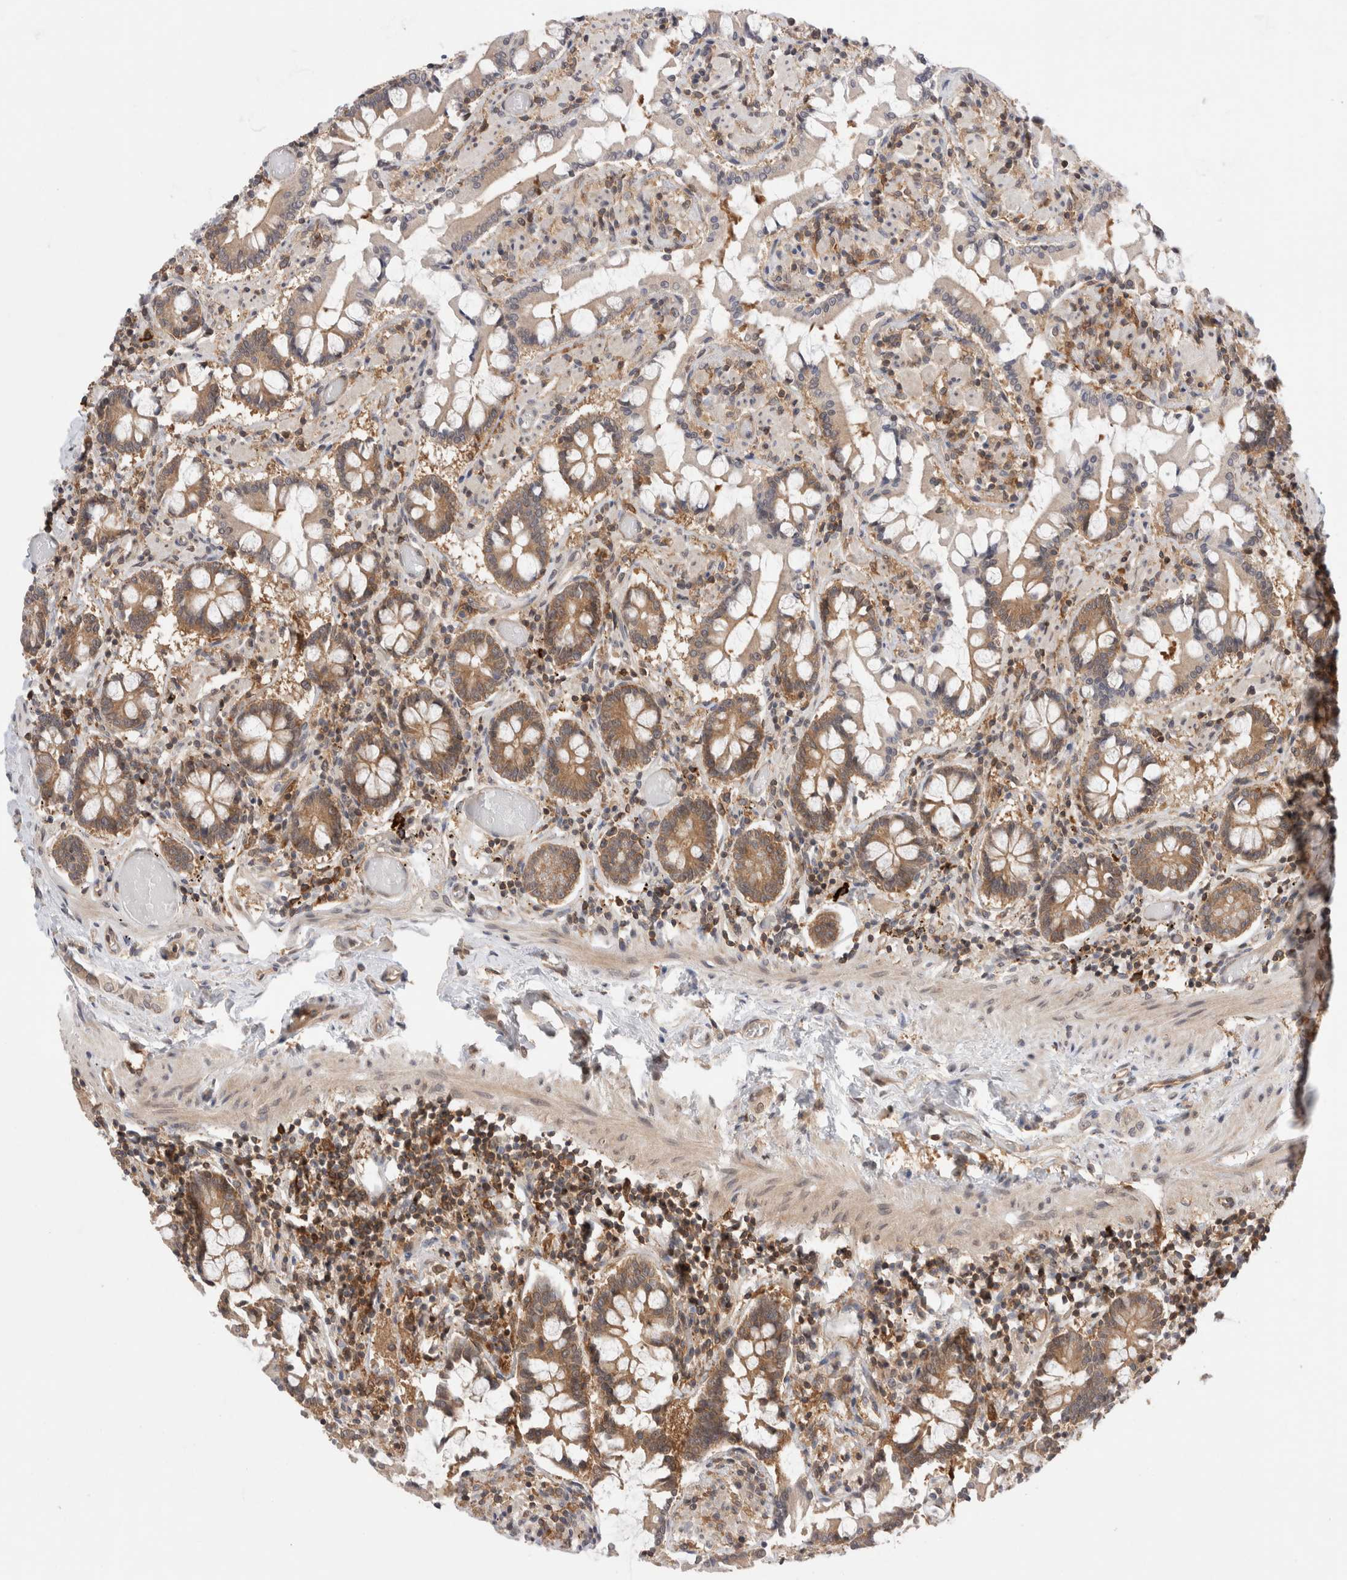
{"staining": {"intensity": "moderate", "quantity": "25%-75%", "location": "cytoplasmic/membranous"}, "tissue": "small intestine", "cell_type": "Glandular cells", "image_type": "normal", "snomed": [{"axis": "morphology", "description": "Normal tissue, NOS"}, {"axis": "topography", "description": "Small intestine"}], "caption": "Immunohistochemistry image of normal small intestine: human small intestine stained using immunohistochemistry (IHC) demonstrates medium levels of moderate protein expression localized specifically in the cytoplasmic/membranous of glandular cells, appearing as a cytoplasmic/membranous brown color.", "gene": "NFKB1", "patient": {"sex": "male", "age": 41}}